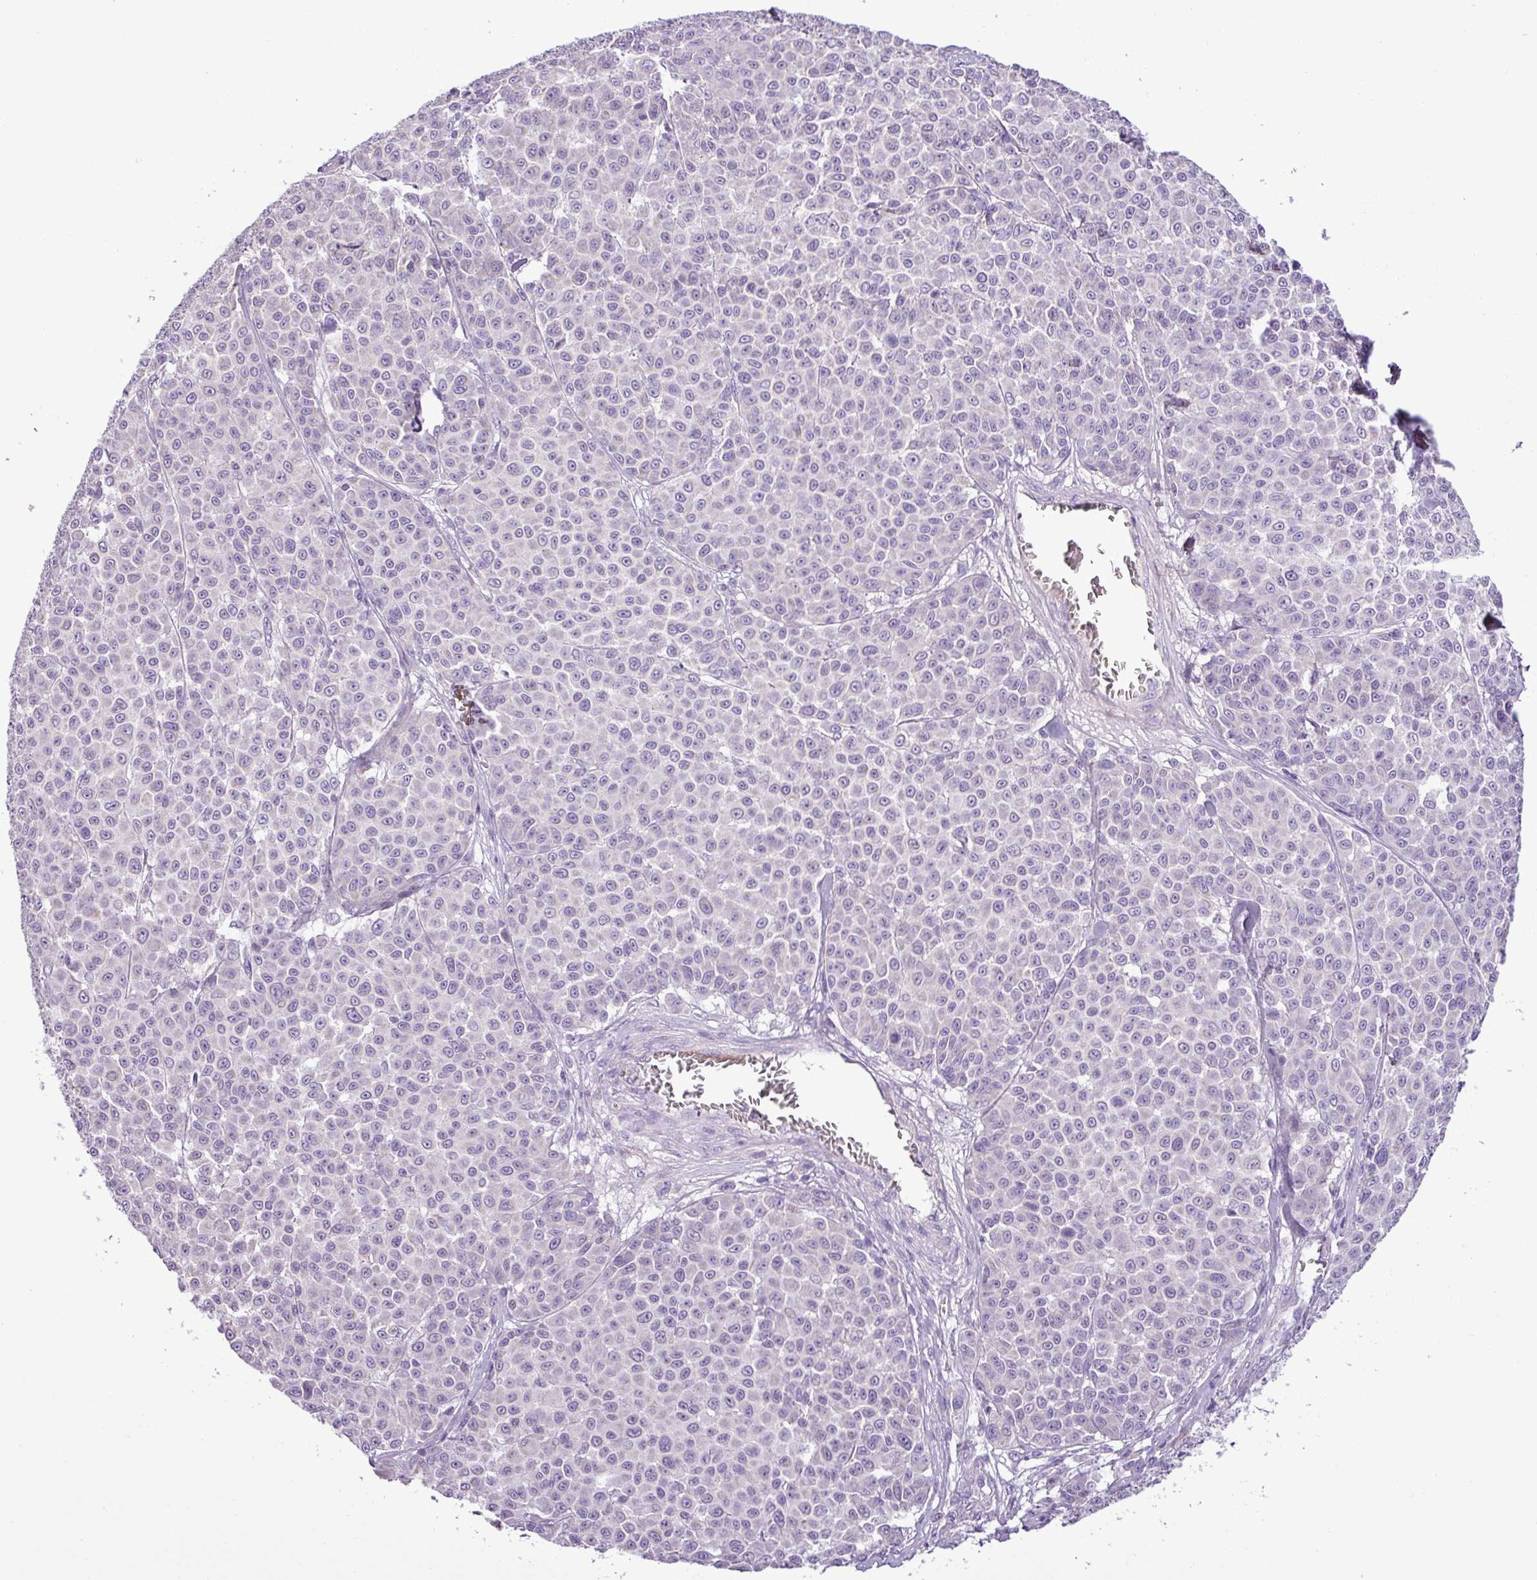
{"staining": {"intensity": "negative", "quantity": "none", "location": "none"}, "tissue": "melanoma", "cell_type": "Tumor cells", "image_type": "cancer", "snomed": [{"axis": "morphology", "description": "Malignant melanoma, NOS"}, {"axis": "topography", "description": "Skin"}], "caption": "DAB (3,3'-diaminobenzidine) immunohistochemical staining of melanoma displays no significant expression in tumor cells.", "gene": "FAM183A", "patient": {"sex": "male", "age": 46}}